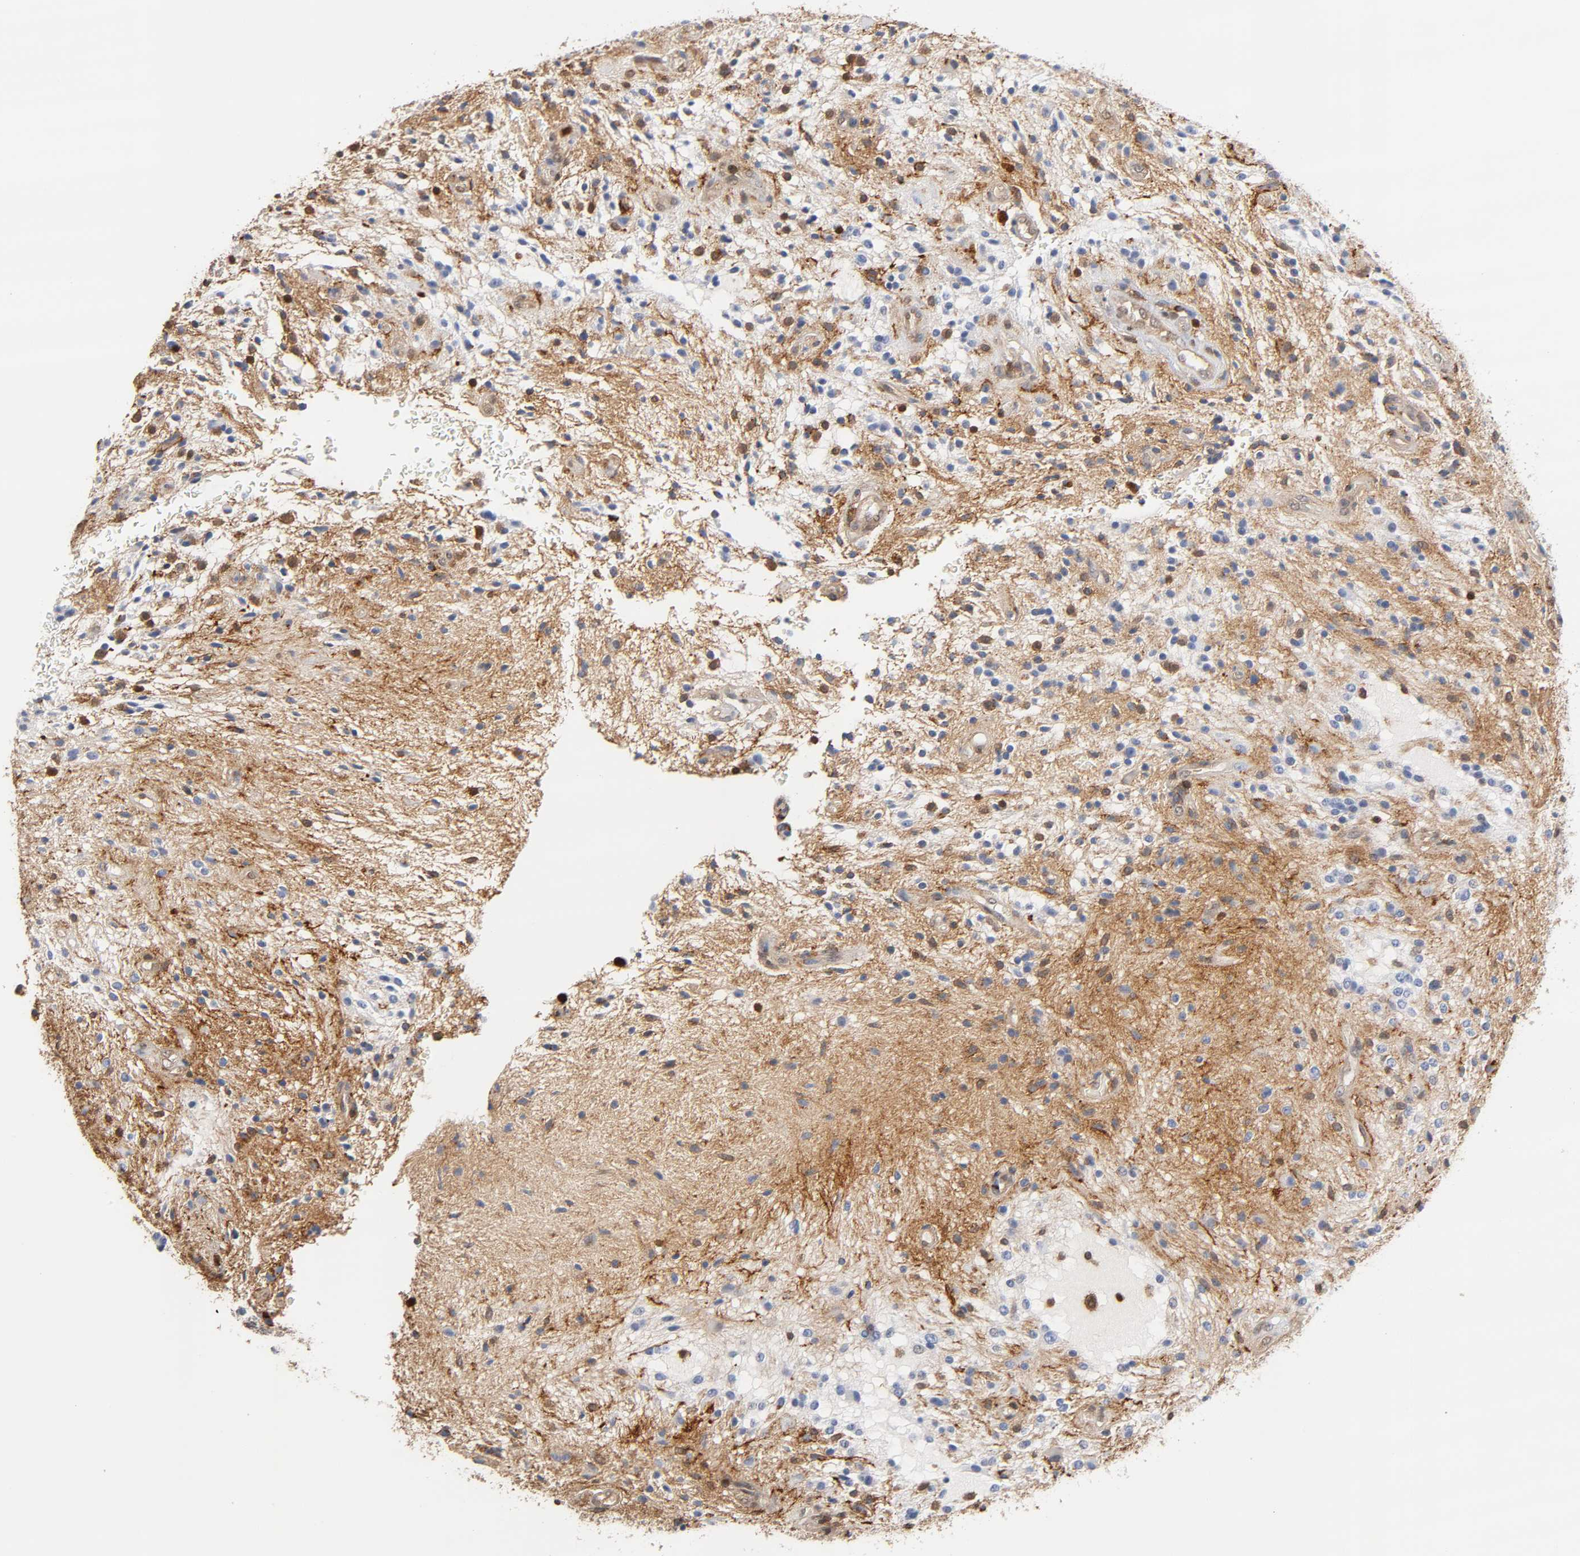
{"staining": {"intensity": "moderate", "quantity": "<25%", "location": "cytoplasmic/membranous"}, "tissue": "glioma", "cell_type": "Tumor cells", "image_type": "cancer", "snomed": [{"axis": "morphology", "description": "Glioma, malignant, NOS"}, {"axis": "topography", "description": "Cerebellum"}], "caption": "Tumor cells show low levels of moderate cytoplasmic/membranous staining in approximately <25% of cells in human malignant glioma.", "gene": "ANXA11", "patient": {"sex": "female", "age": 10}}